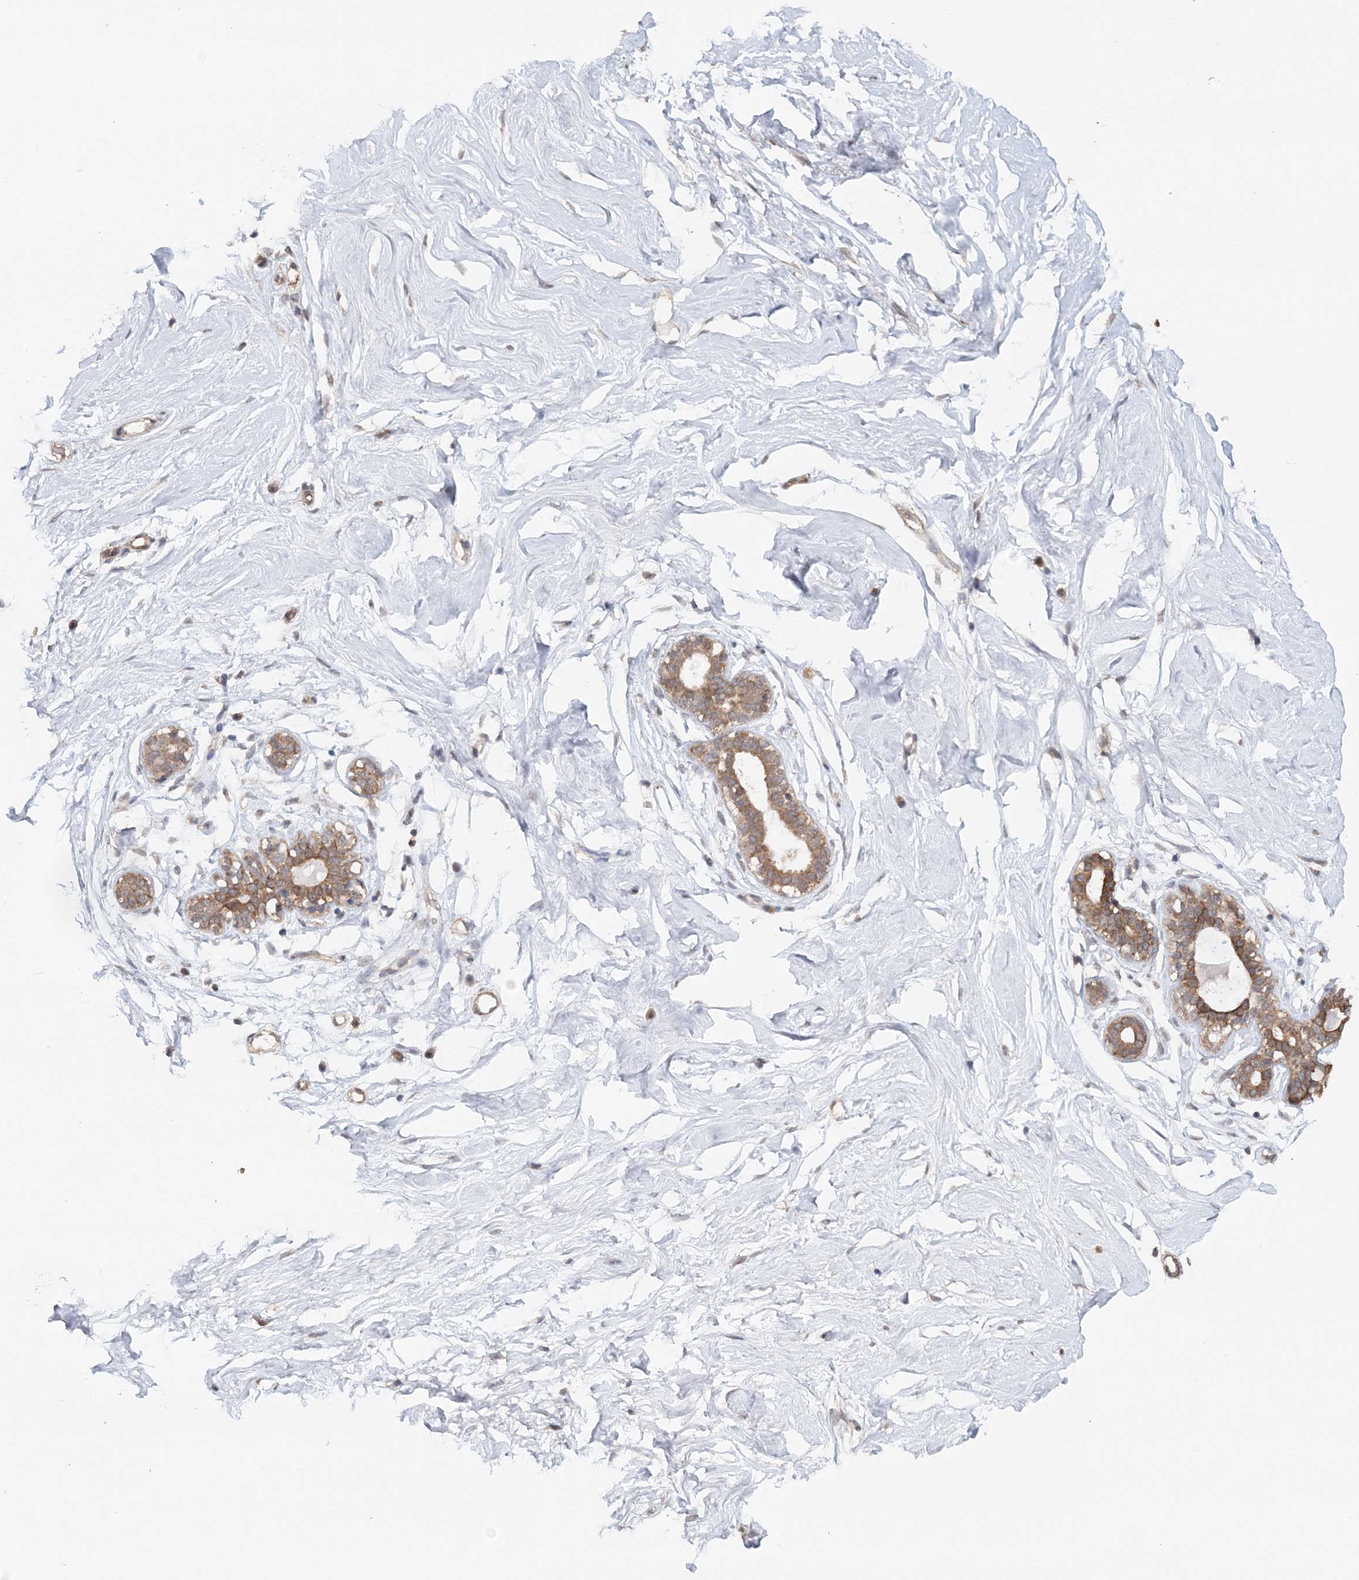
{"staining": {"intensity": "weak", "quantity": "<25%", "location": "cytoplasmic/membranous"}, "tissue": "breast", "cell_type": "Adipocytes", "image_type": "normal", "snomed": [{"axis": "morphology", "description": "Normal tissue, NOS"}, {"axis": "morphology", "description": "Adenoma, NOS"}, {"axis": "topography", "description": "Breast"}], "caption": "This histopathology image is of benign breast stained with IHC to label a protein in brown with the nuclei are counter-stained blue. There is no positivity in adipocytes. (Stains: DAB IHC with hematoxylin counter stain, Microscopy: brightfield microscopy at high magnification).", "gene": "FBXO38", "patient": {"sex": "female", "age": 23}}